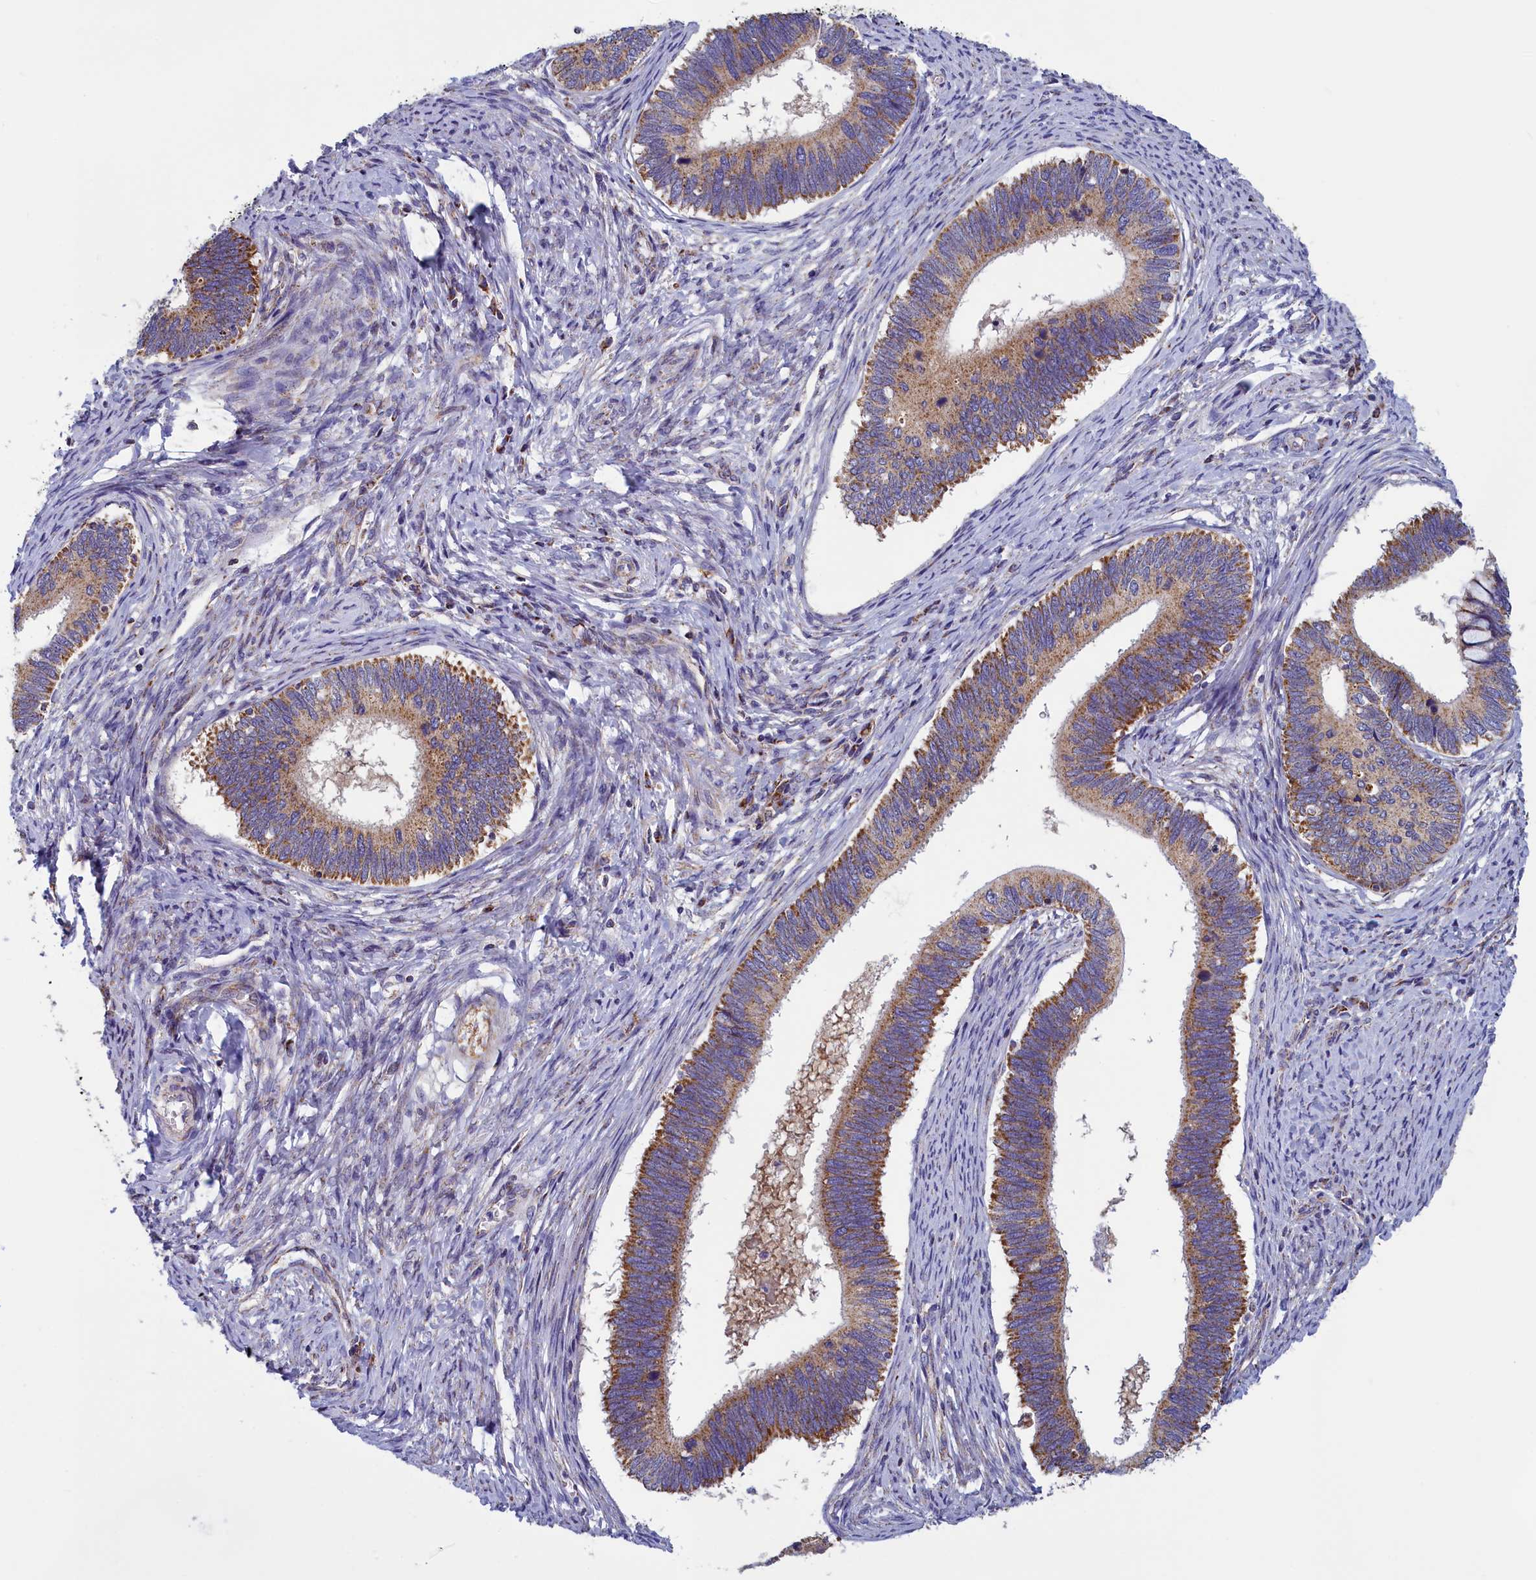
{"staining": {"intensity": "moderate", "quantity": ">75%", "location": "cytoplasmic/membranous"}, "tissue": "cervical cancer", "cell_type": "Tumor cells", "image_type": "cancer", "snomed": [{"axis": "morphology", "description": "Adenocarcinoma, NOS"}, {"axis": "topography", "description": "Cervix"}], "caption": "A photomicrograph showing moderate cytoplasmic/membranous positivity in about >75% of tumor cells in cervical adenocarcinoma, as visualized by brown immunohistochemical staining.", "gene": "IFT122", "patient": {"sex": "female", "age": 42}}